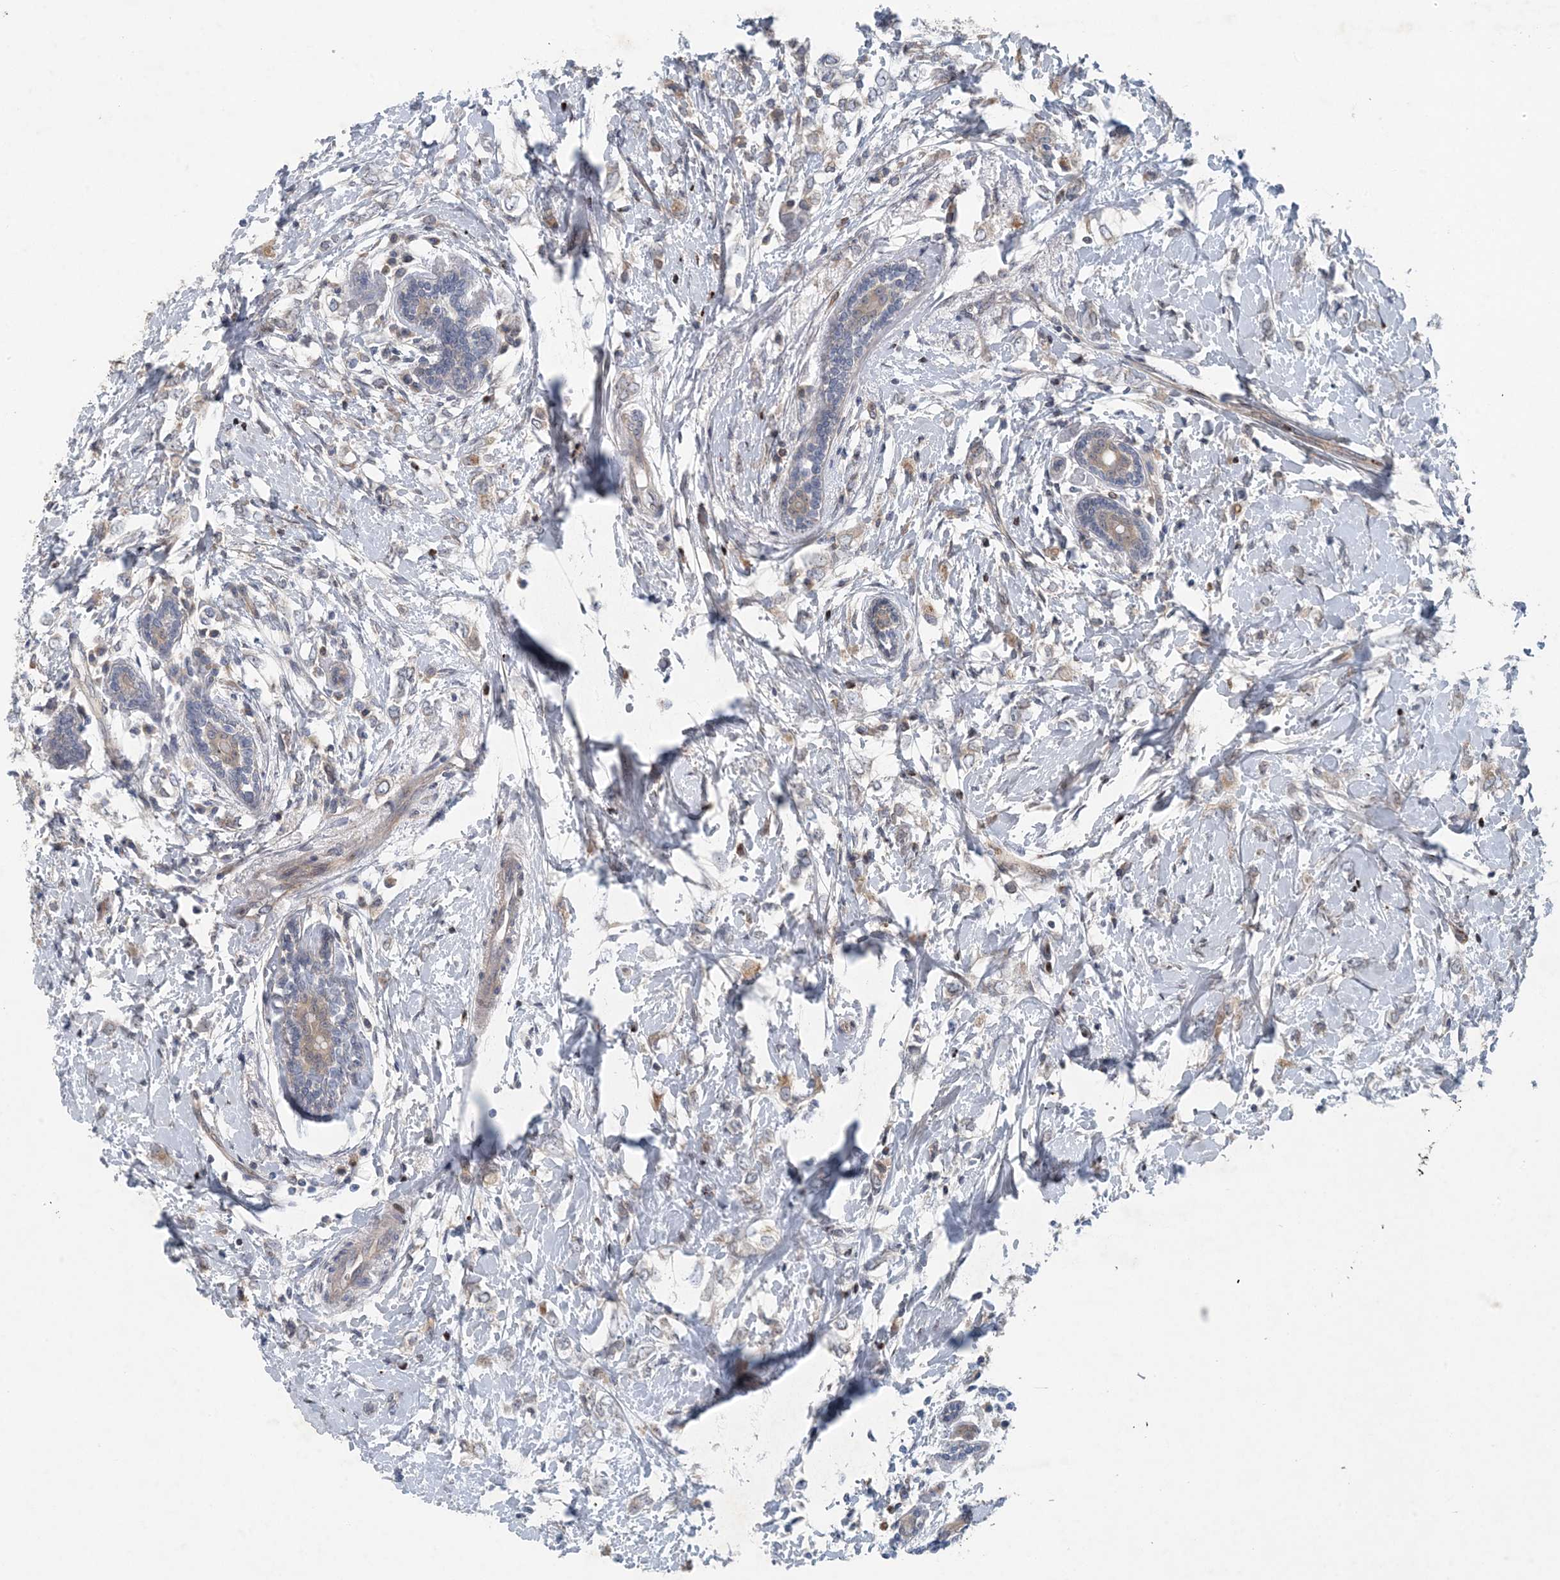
{"staining": {"intensity": "weak", "quantity": "25%-75%", "location": "cytoplasmic/membranous"}, "tissue": "breast cancer", "cell_type": "Tumor cells", "image_type": "cancer", "snomed": [{"axis": "morphology", "description": "Normal tissue, NOS"}, {"axis": "morphology", "description": "Lobular carcinoma"}, {"axis": "topography", "description": "Breast"}], "caption": "Immunohistochemical staining of human breast cancer shows weak cytoplasmic/membranous protein positivity in about 25%-75% of tumor cells.", "gene": "HIKESHI", "patient": {"sex": "female", "age": 47}}